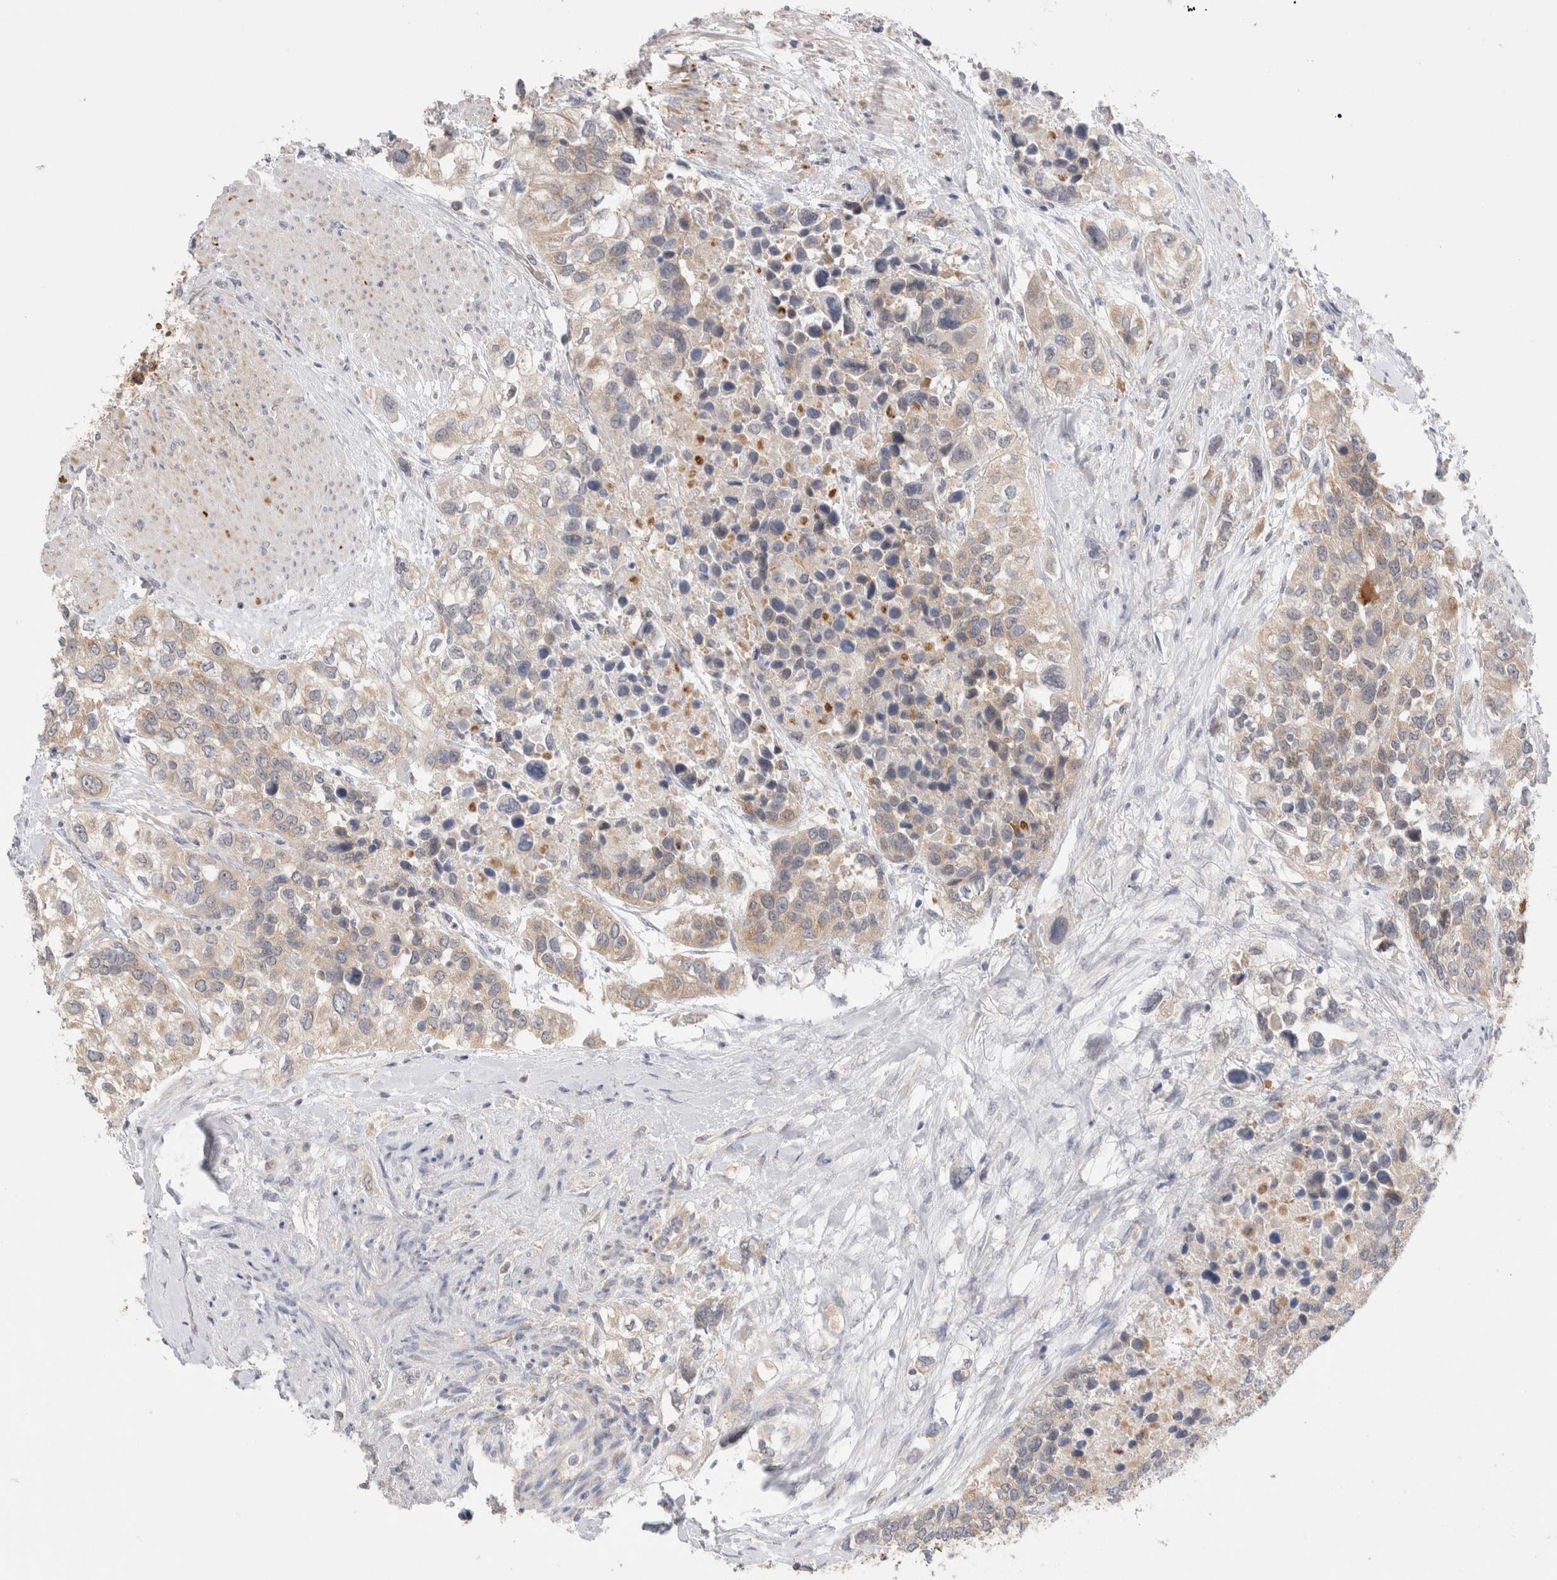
{"staining": {"intensity": "moderate", "quantity": ">75%", "location": "cytoplasmic/membranous"}, "tissue": "urothelial cancer", "cell_type": "Tumor cells", "image_type": "cancer", "snomed": [{"axis": "morphology", "description": "Urothelial carcinoma, High grade"}, {"axis": "topography", "description": "Urinary bladder"}], "caption": "This image reveals immunohistochemistry (IHC) staining of human high-grade urothelial carcinoma, with medium moderate cytoplasmic/membranous expression in about >75% of tumor cells.", "gene": "NDOR1", "patient": {"sex": "female", "age": 80}}